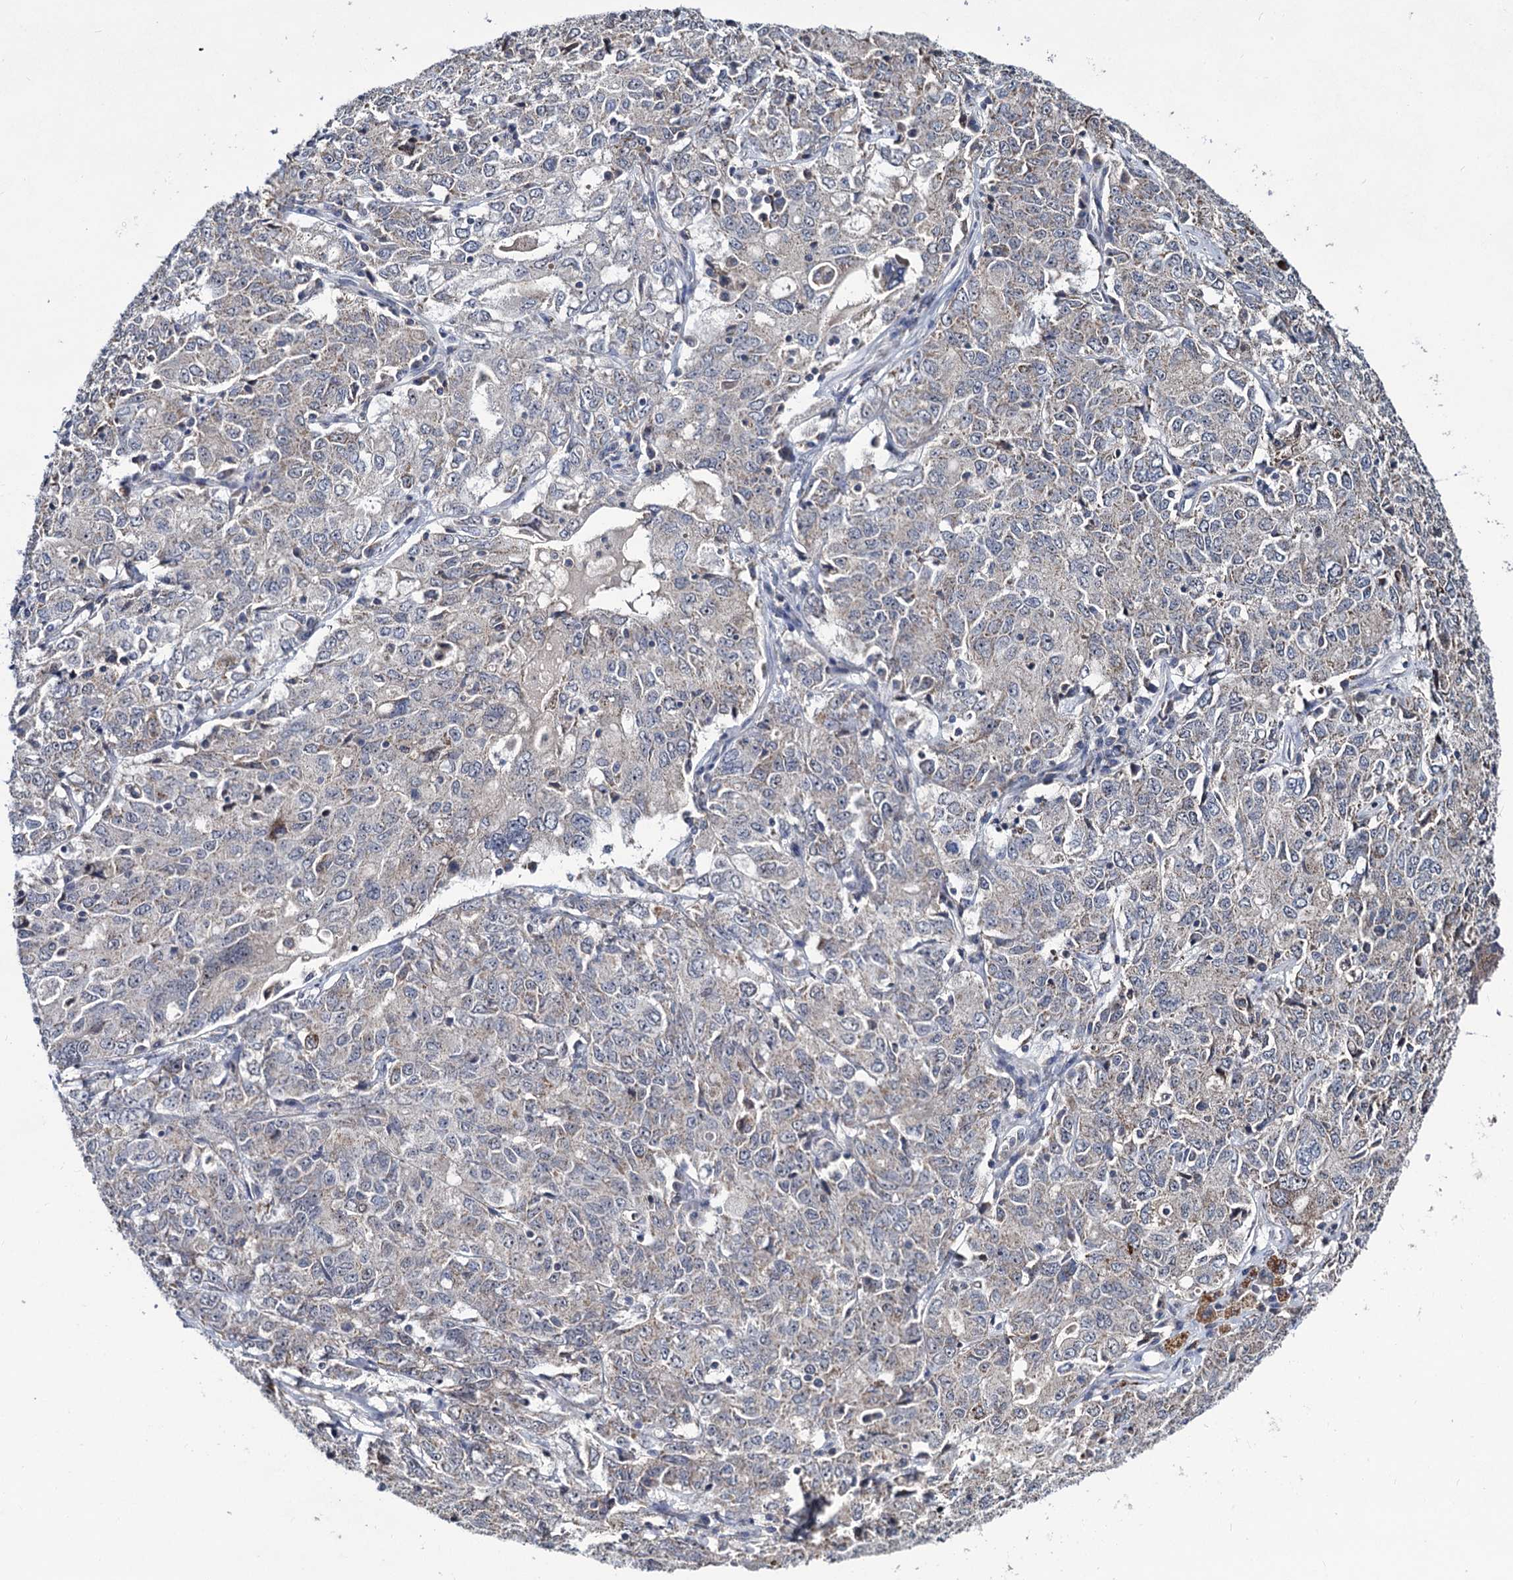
{"staining": {"intensity": "moderate", "quantity": "<25%", "location": "cytoplasmic/membranous"}, "tissue": "ovarian cancer", "cell_type": "Tumor cells", "image_type": "cancer", "snomed": [{"axis": "morphology", "description": "Carcinoma, endometroid"}, {"axis": "topography", "description": "Ovary"}], "caption": "Protein expression by immunohistochemistry shows moderate cytoplasmic/membranous expression in about <25% of tumor cells in endometroid carcinoma (ovarian).", "gene": "RPUSD4", "patient": {"sex": "female", "age": 62}}